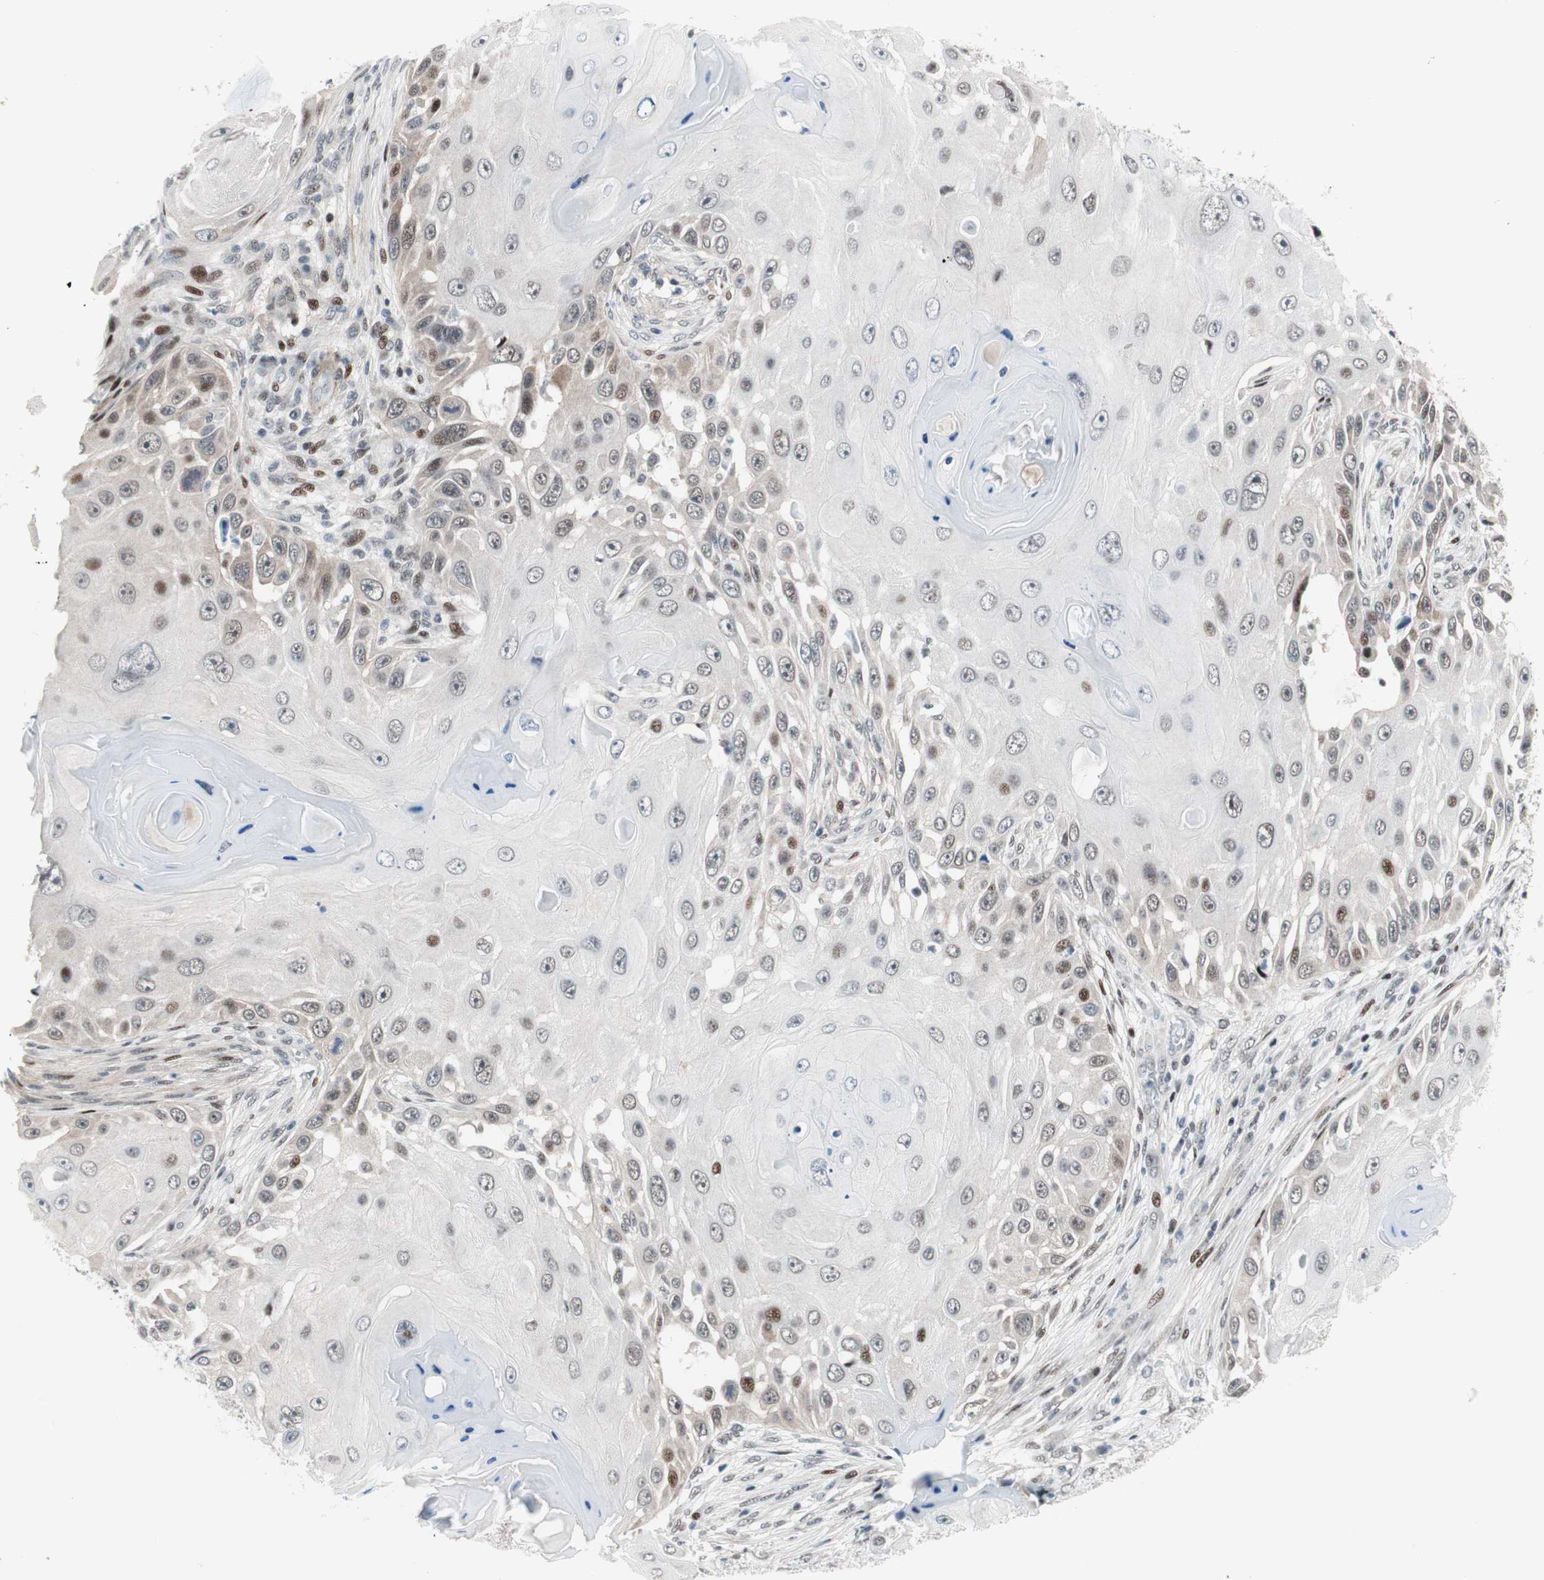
{"staining": {"intensity": "moderate", "quantity": "<25%", "location": "nuclear"}, "tissue": "skin cancer", "cell_type": "Tumor cells", "image_type": "cancer", "snomed": [{"axis": "morphology", "description": "Squamous cell carcinoma, NOS"}, {"axis": "topography", "description": "Skin"}], "caption": "Immunohistochemistry photomicrograph of neoplastic tissue: squamous cell carcinoma (skin) stained using IHC shows low levels of moderate protein expression localized specifically in the nuclear of tumor cells, appearing as a nuclear brown color.", "gene": "FBXO44", "patient": {"sex": "female", "age": 44}}